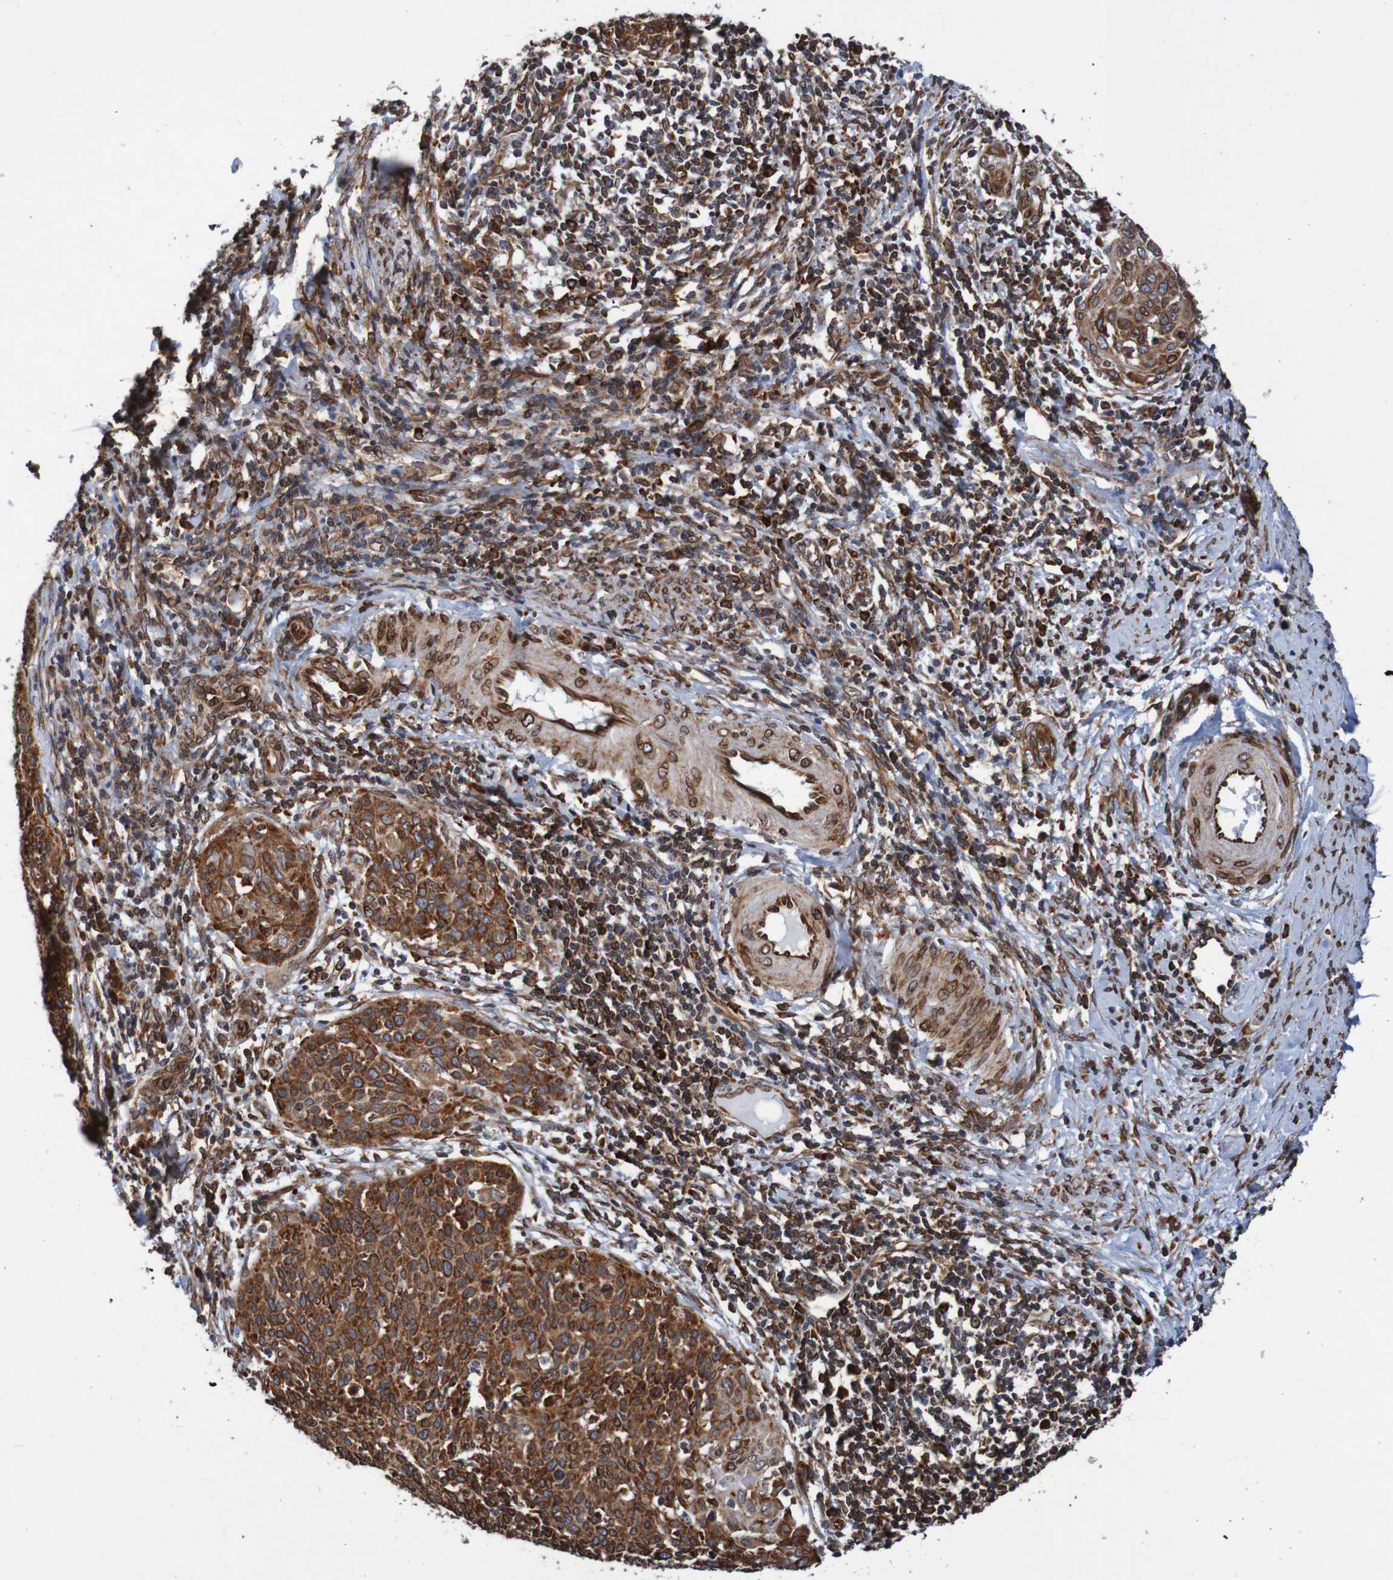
{"staining": {"intensity": "strong", "quantity": ">75%", "location": "cytoplasmic/membranous,nuclear"}, "tissue": "cervical cancer", "cell_type": "Tumor cells", "image_type": "cancer", "snomed": [{"axis": "morphology", "description": "Squamous cell carcinoma, NOS"}, {"axis": "topography", "description": "Cervix"}], "caption": "High-power microscopy captured an IHC photomicrograph of cervical cancer (squamous cell carcinoma), revealing strong cytoplasmic/membranous and nuclear positivity in approximately >75% of tumor cells.", "gene": "TMEM109", "patient": {"sex": "female", "age": 38}}